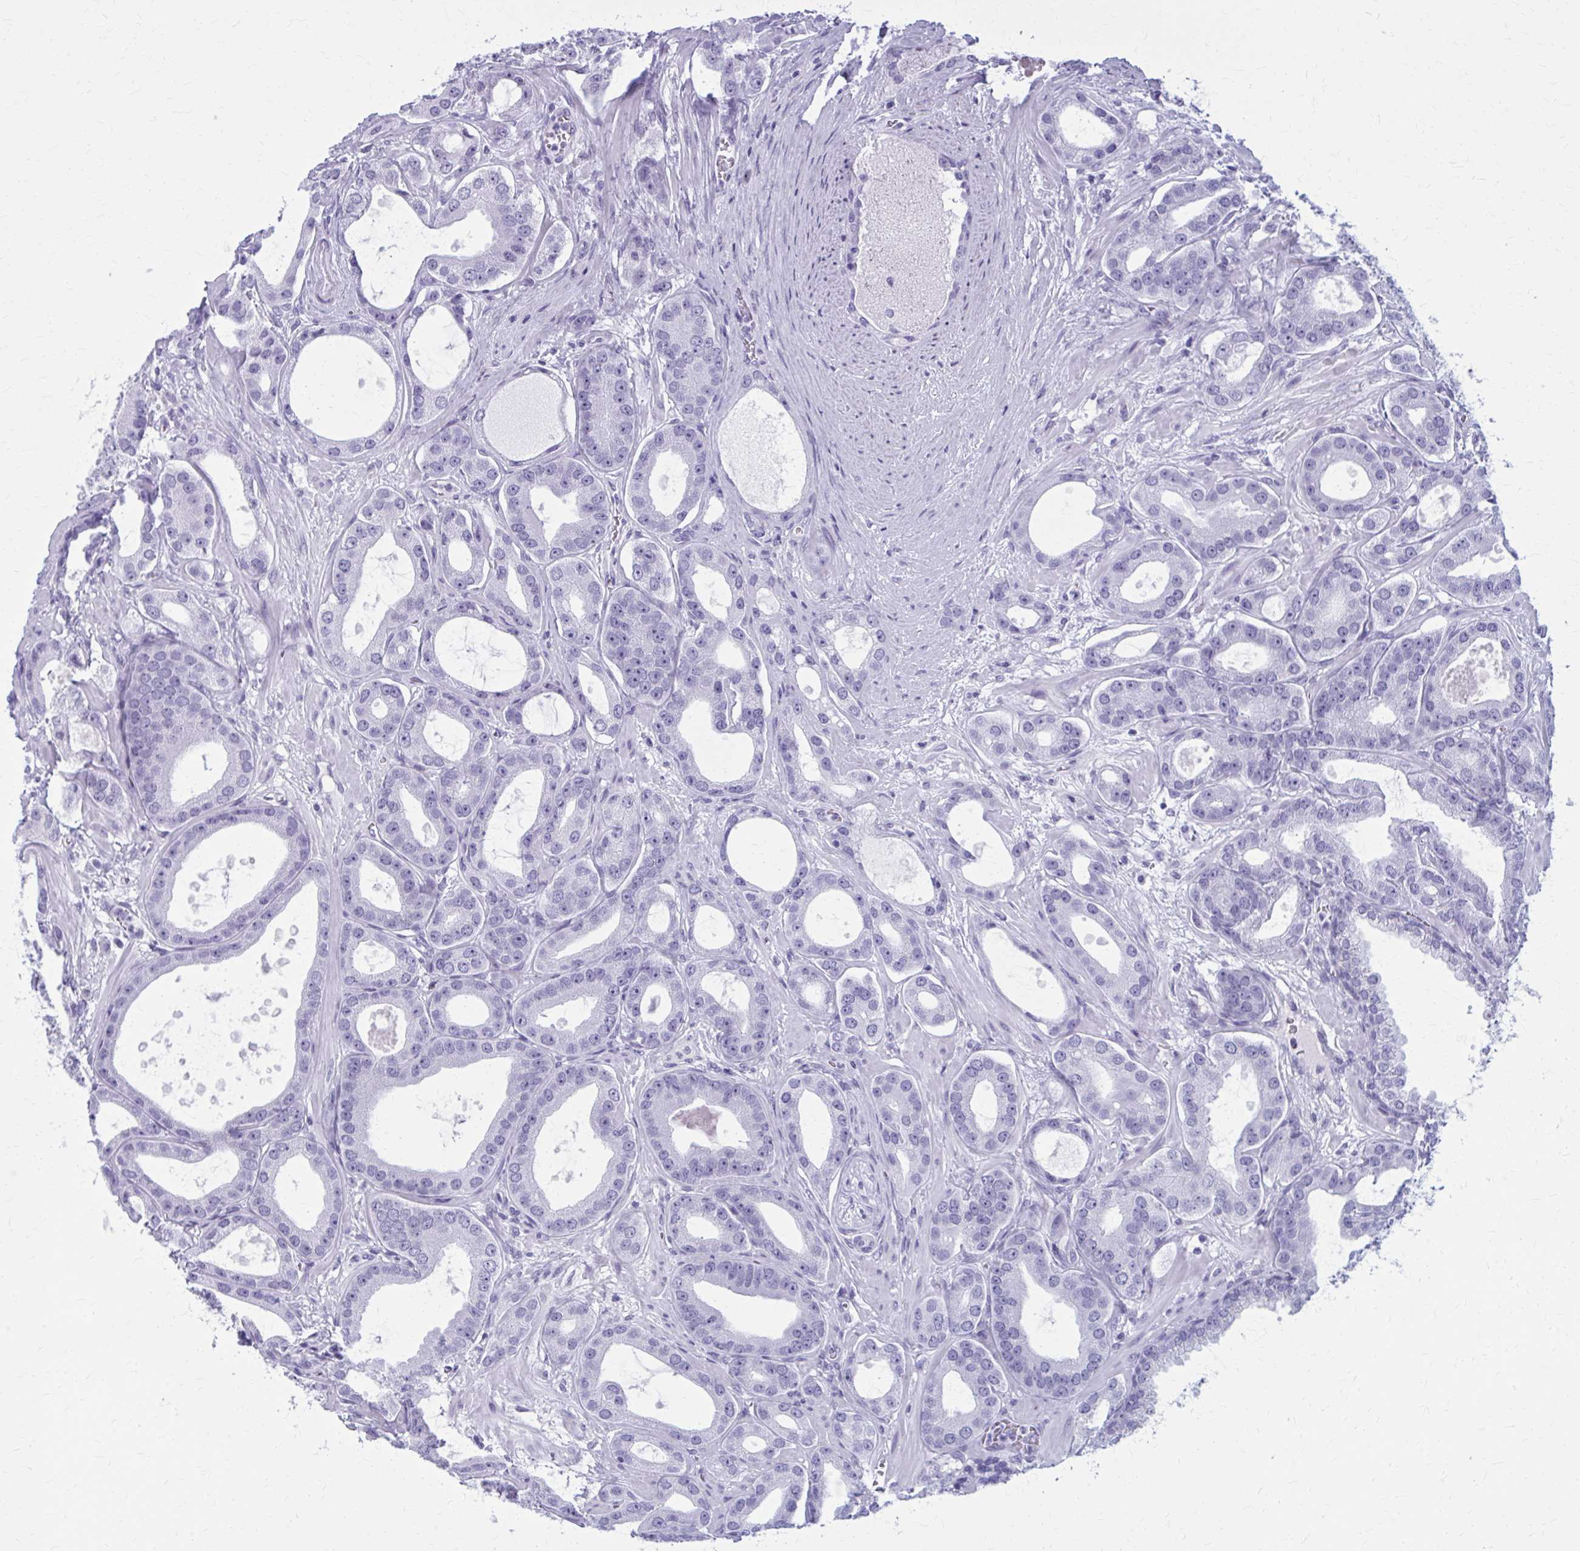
{"staining": {"intensity": "negative", "quantity": "none", "location": "none"}, "tissue": "prostate cancer", "cell_type": "Tumor cells", "image_type": "cancer", "snomed": [{"axis": "morphology", "description": "Adenocarcinoma, High grade"}, {"axis": "topography", "description": "Prostate"}], "caption": "Photomicrograph shows no protein positivity in tumor cells of adenocarcinoma (high-grade) (prostate) tissue. (Immunohistochemistry, brightfield microscopy, high magnification).", "gene": "ZDHHC7", "patient": {"sex": "male", "age": 65}}